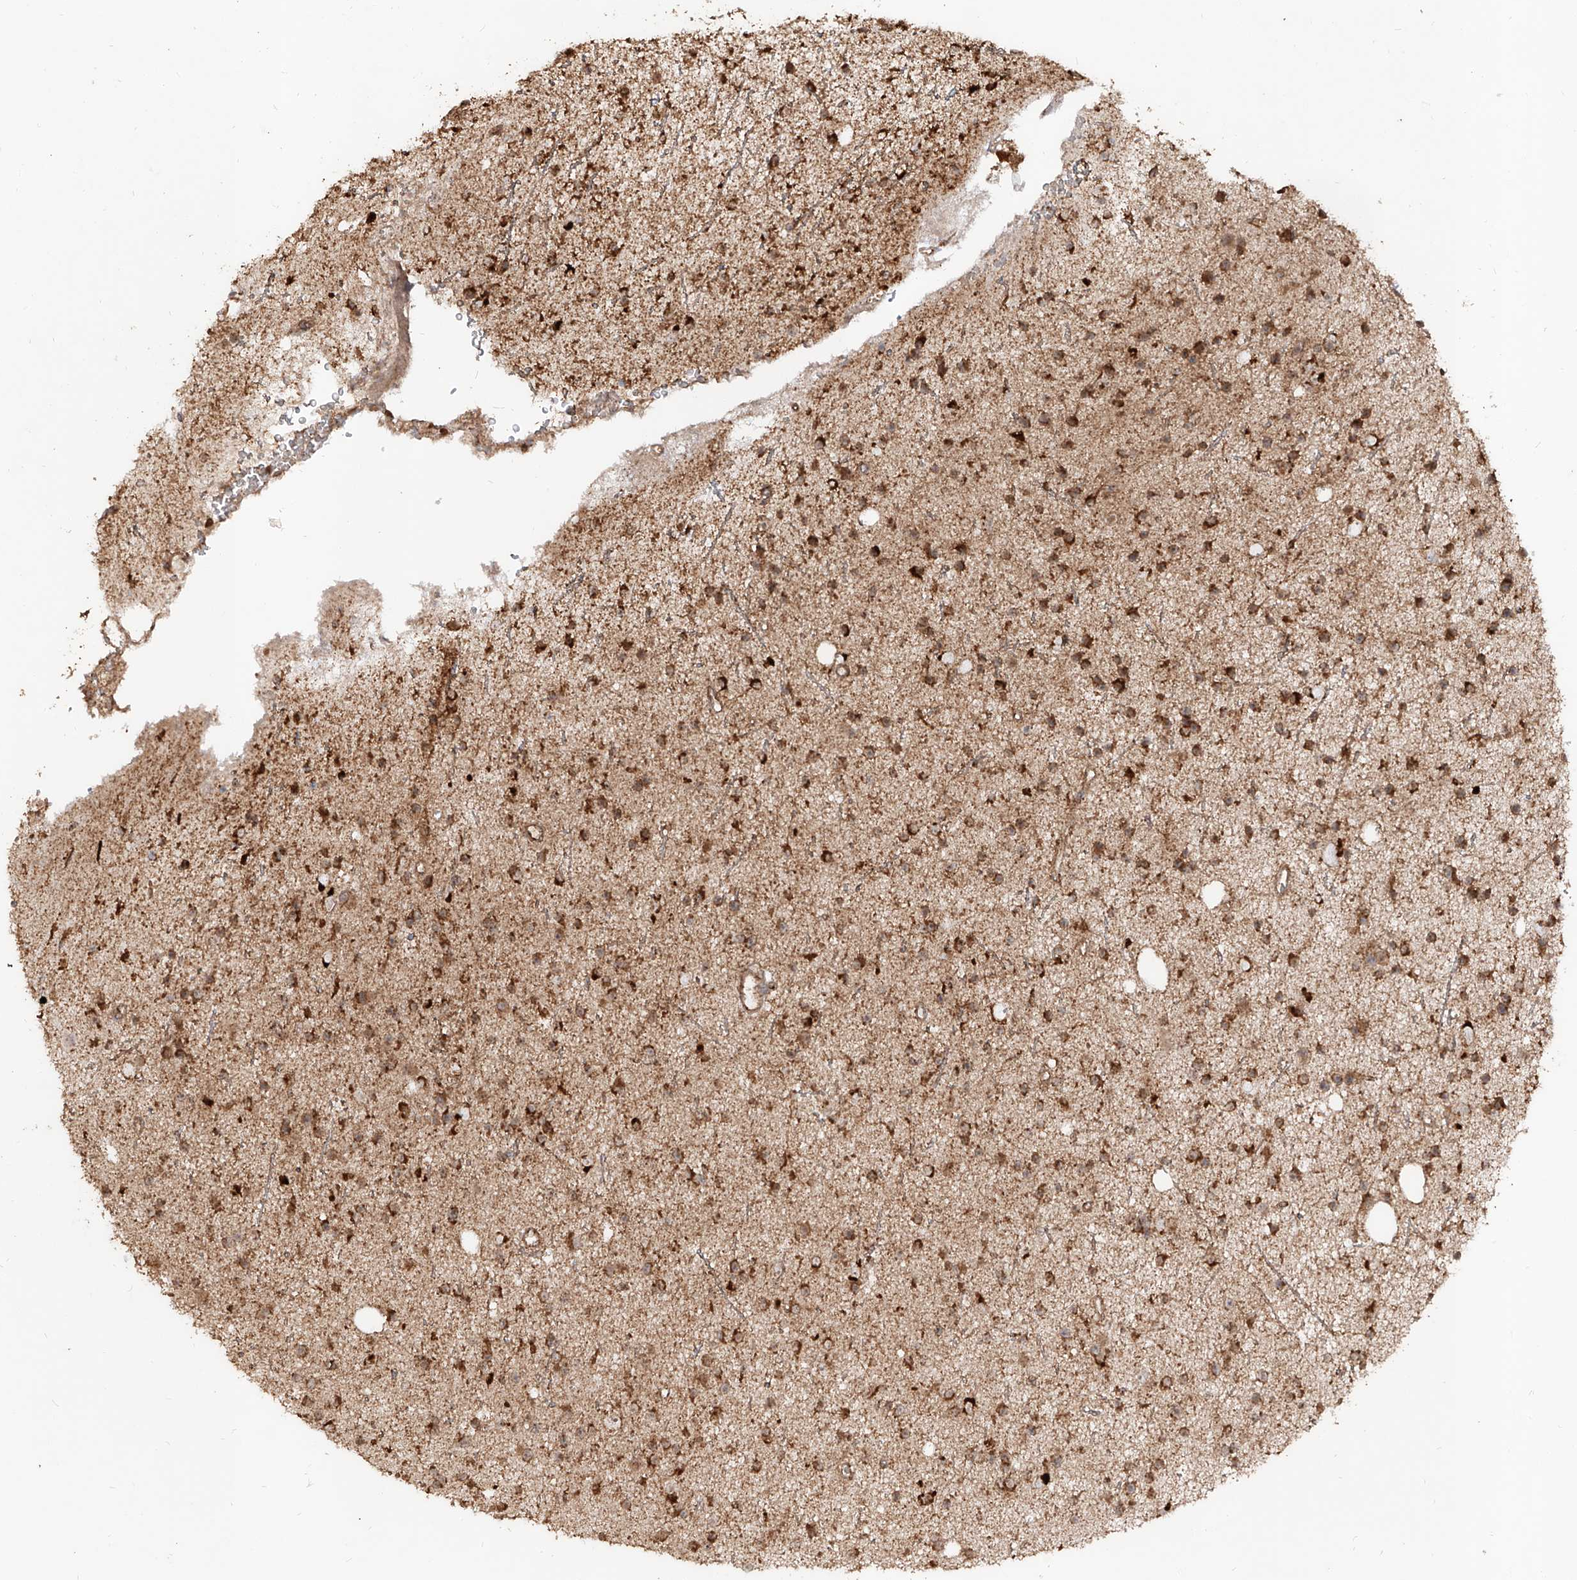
{"staining": {"intensity": "strong", "quantity": ">75%", "location": "cytoplasmic/membranous"}, "tissue": "glioma", "cell_type": "Tumor cells", "image_type": "cancer", "snomed": [{"axis": "morphology", "description": "Glioma, malignant, Low grade"}, {"axis": "topography", "description": "Cerebral cortex"}], "caption": "Malignant glioma (low-grade) stained with DAB (3,3'-diaminobenzidine) immunohistochemistry exhibits high levels of strong cytoplasmic/membranous expression in approximately >75% of tumor cells.", "gene": "AIM2", "patient": {"sex": "female", "age": 39}}